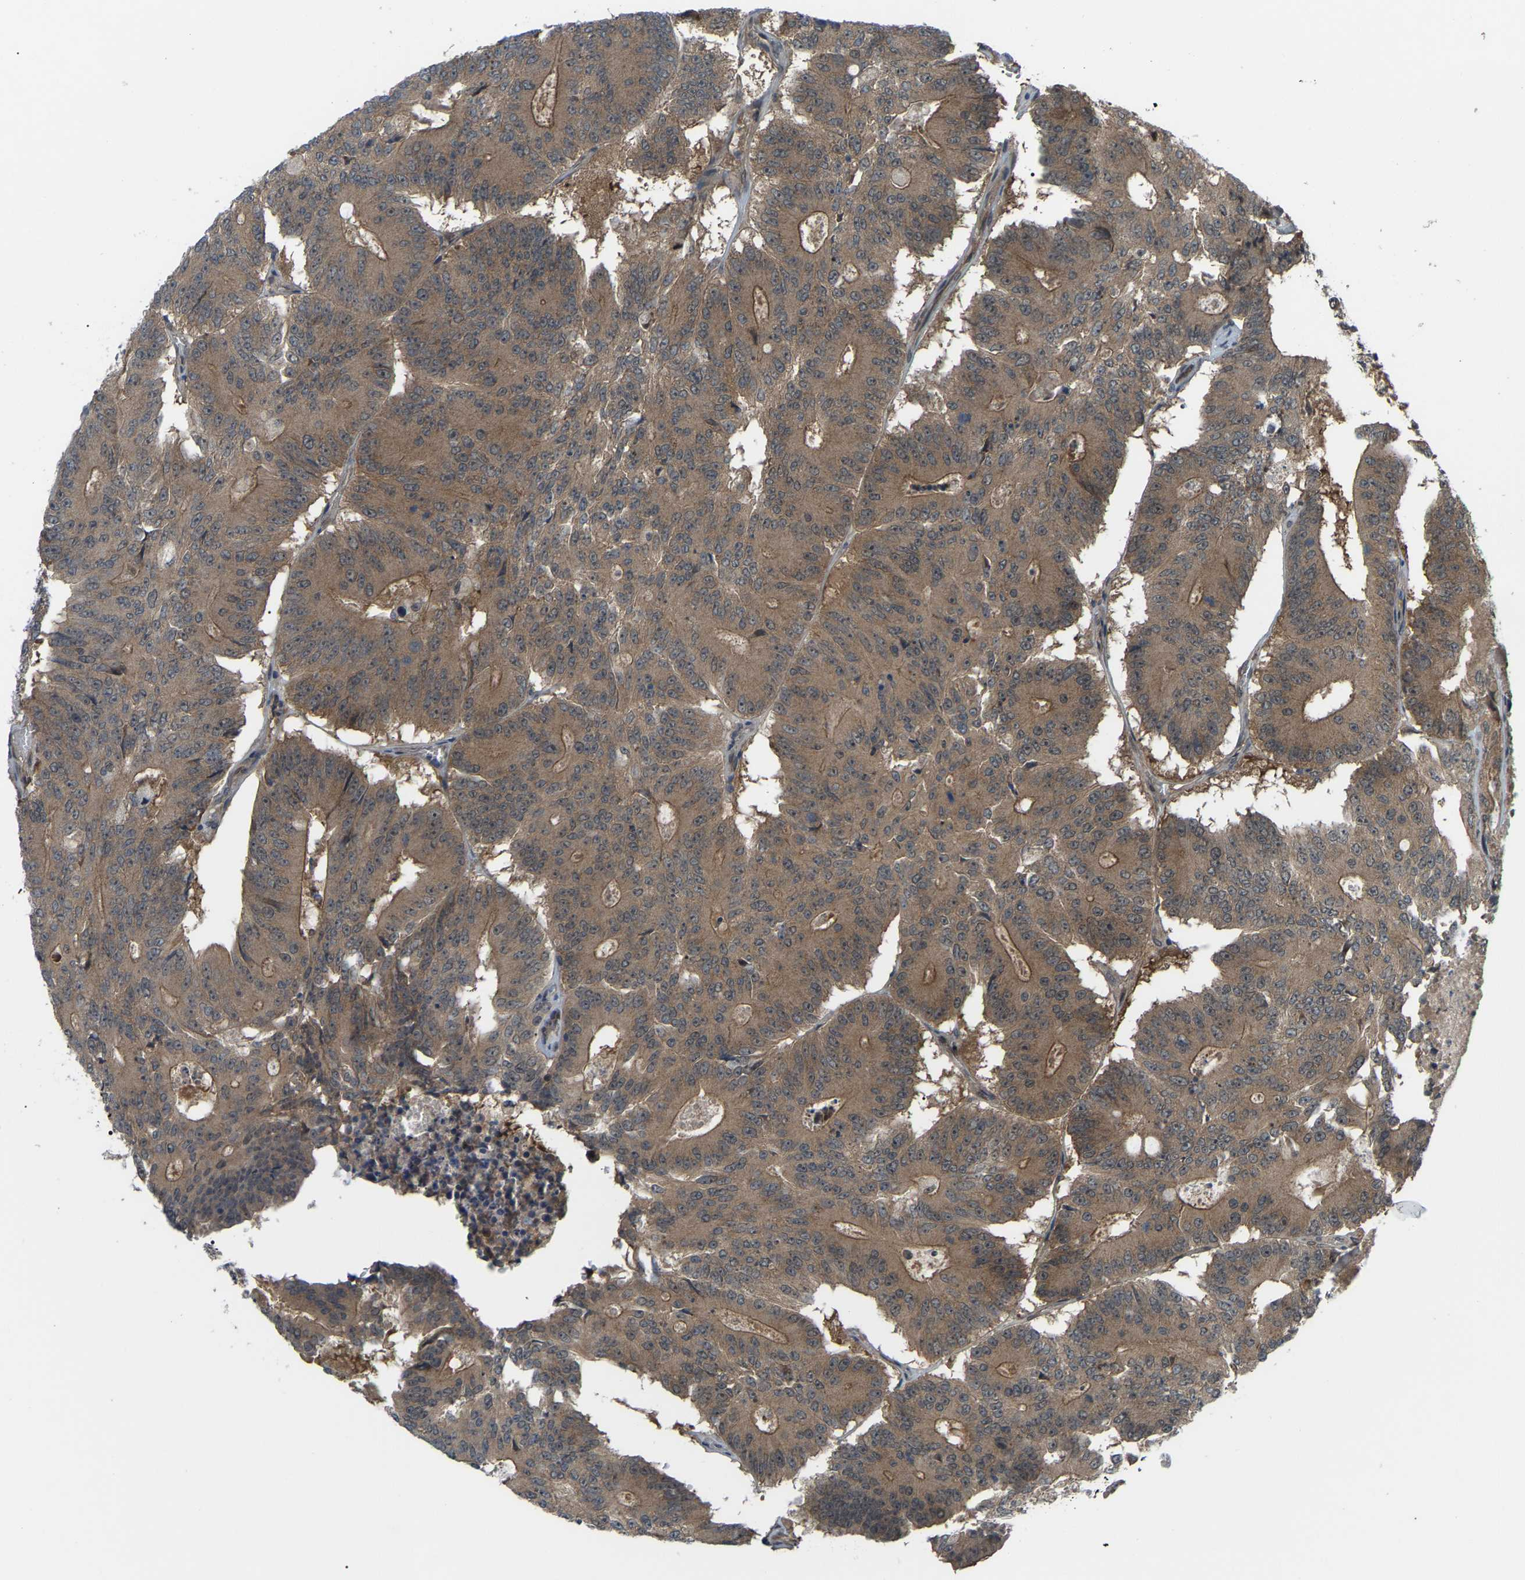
{"staining": {"intensity": "moderate", "quantity": ">75%", "location": "cytoplasmic/membranous"}, "tissue": "colorectal cancer", "cell_type": "Tumor cells", "image_type": "cancer", "snomed": [{"axis": "morphology", "description": "Adenocarcinoma, NOS"}, {"axis": "topography", "description": "Colon"}], "caption": "Immunohistochemical staining of adenocarcinoma (colorectal) reveals medium levels of moderate cytoplasmic/membranous staining in about >75% of tumor cells.", "gene": "CROT", "patient": {"sex": "male", "age": 87}}